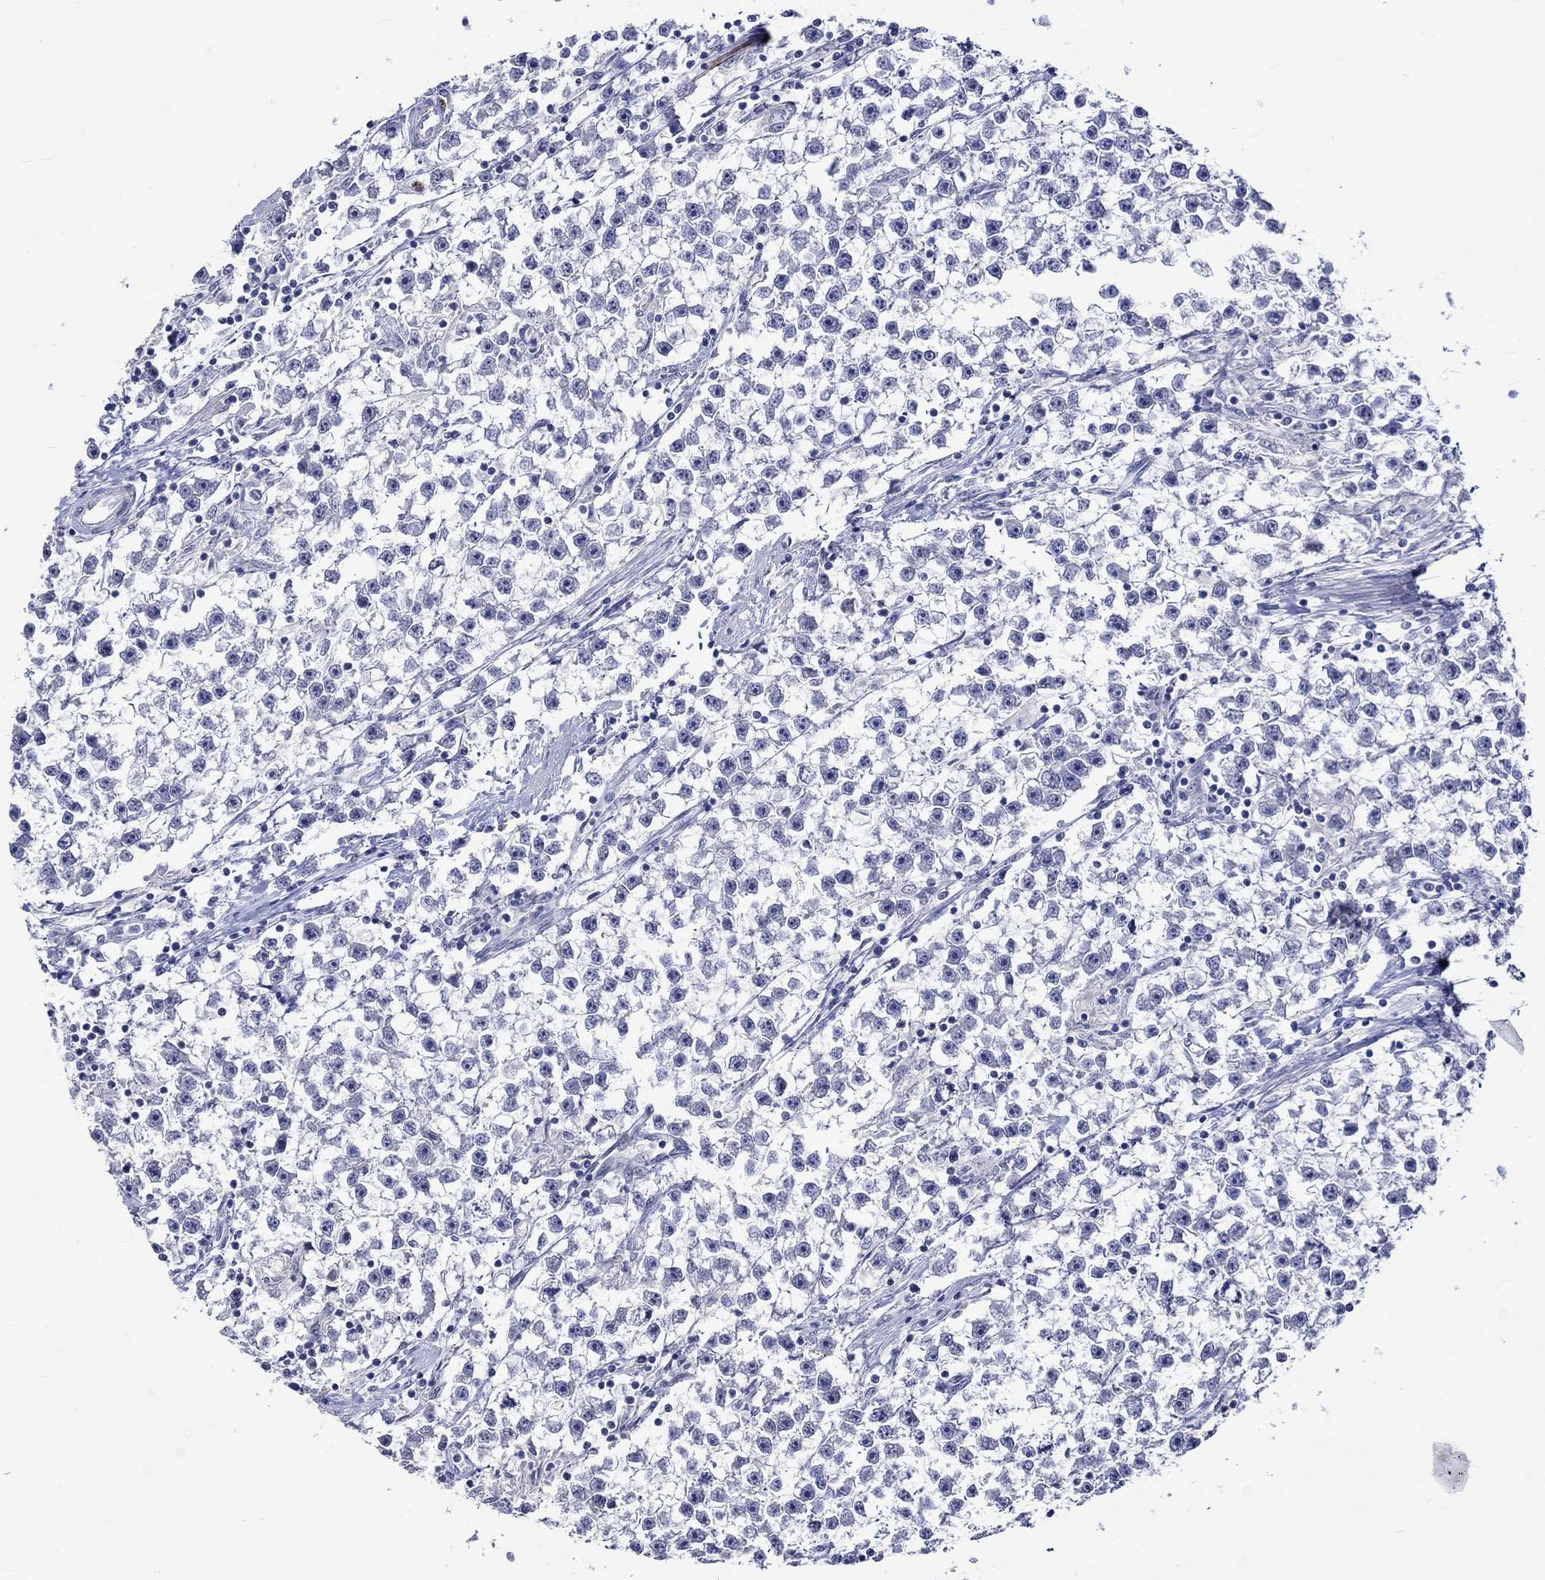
{"staining": {"intensity": "negative", "quantity": "none", "location": "none"}, "tissue": "testis cancer", "cell_type": "Tumor cells", "image_type": "cancer", "snomed": [{"axis": "morphology", "description": "Seminoma, NOS"}, {"axis": "topography", "description": "Testis"}], "caption": "High magnification brightfield microscopy of seminoma (testis) stained with DAB (brown) and counterstained with hematoxylin (blue): tumor cells show no significant positivity.", "gene": "CRYAB", "patient": {"sex": "male", "age": 59}}